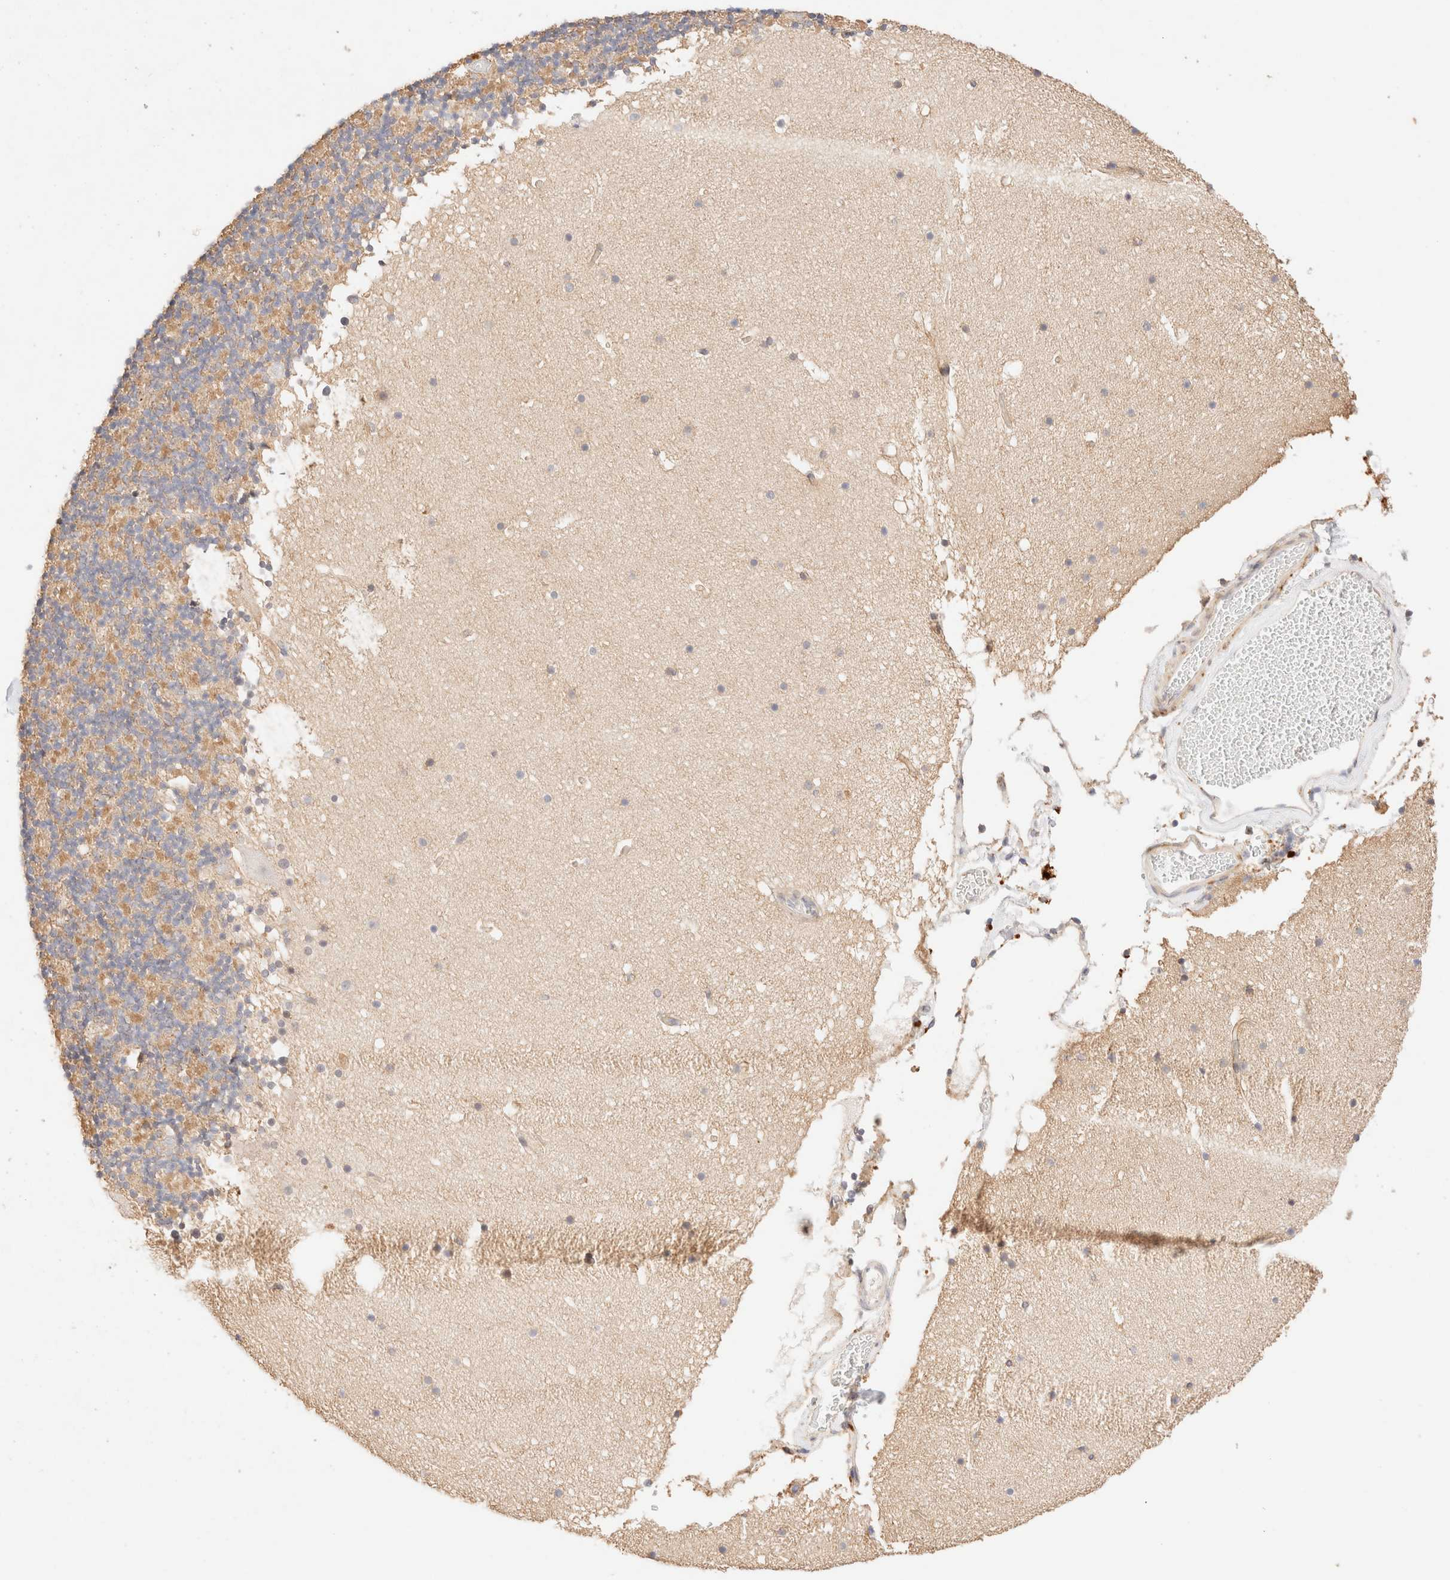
{"staining": {"intensity": "weak", "quantity": "25%-75%", "location": "cytoplasmic/membranous"}, "tissue": "cerebellum", "cell_type": "Cells in granular layer", "image_type": "normal", "snomed": [{"axis": "morphology", "description": "Normal tissue, NOS"}, {"axis": "topography", "description": "Cerebellum"}], "caption": "An image showing weak cytoplasmic/membranous expression in approximately 25%-75% of cells in granular layer in unremarkable cerebellum, as visualized by brown immunohistochemical staining.", "gene": "SNTB1", "patient": {"sex": "male", "age": 57}}